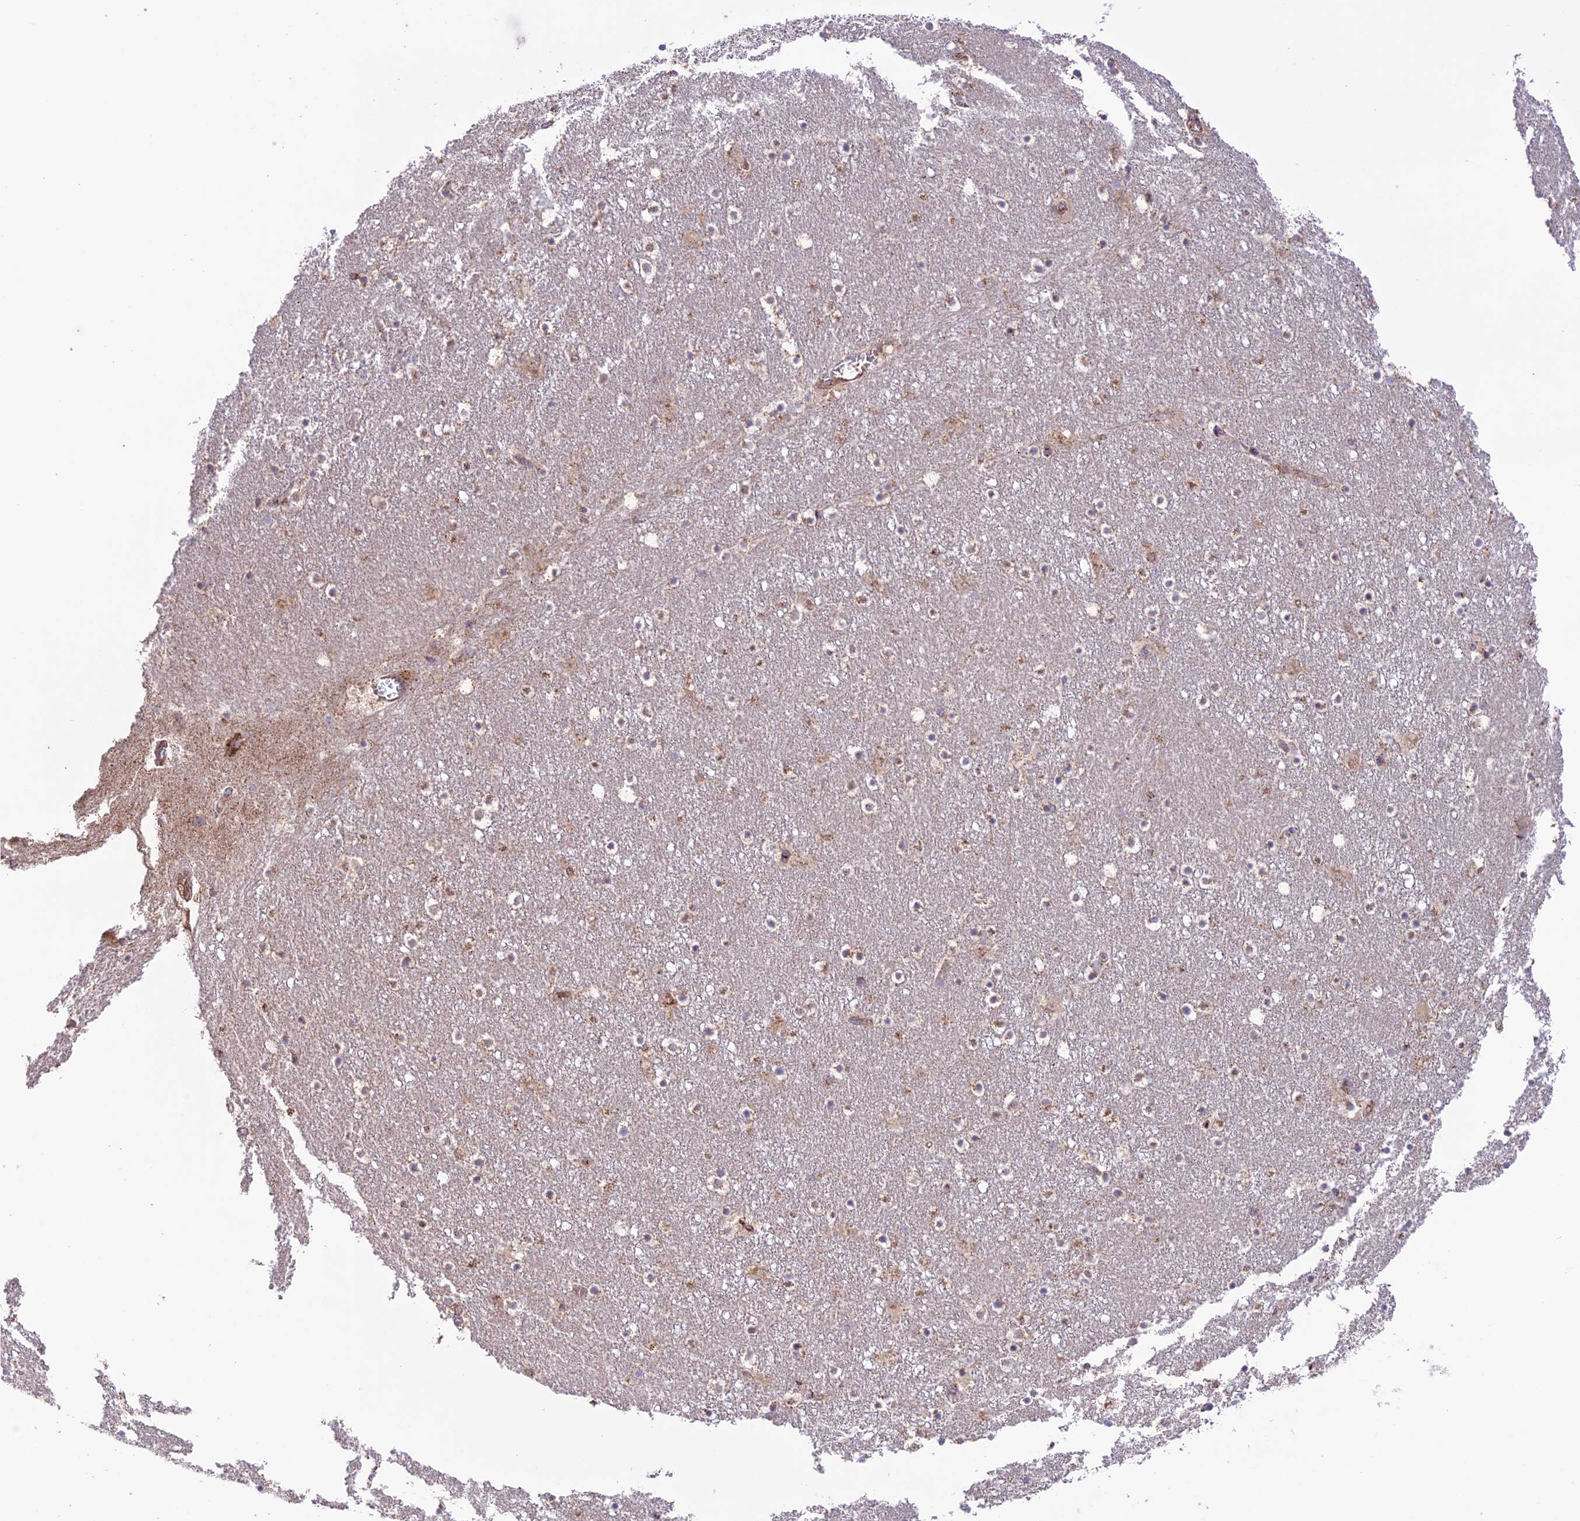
{"staining": {"intensity": "weak", "quantity": "<25%", "location": "cytoplasmic/membranous"}, "tissue": "caudate", "cell_type": "Glial cells", "image_type": "normal", "snomed": [{"axis": "morphology", "description": "Normal tissue, NOS"}, {"axis": "topography", "description": "Lateral ventricle wall"}], "caption": "High magnification brightfield microscopy of unremarkable caudate stained with DAB (brown) and counterstained with hematoxylin (blue): glial cells show no significant positivity. (Brightfield microscopy of DAB IHC at high magnification).", "gene": "UAP1L1", "patient": {"sex": "male", "age": 45}}